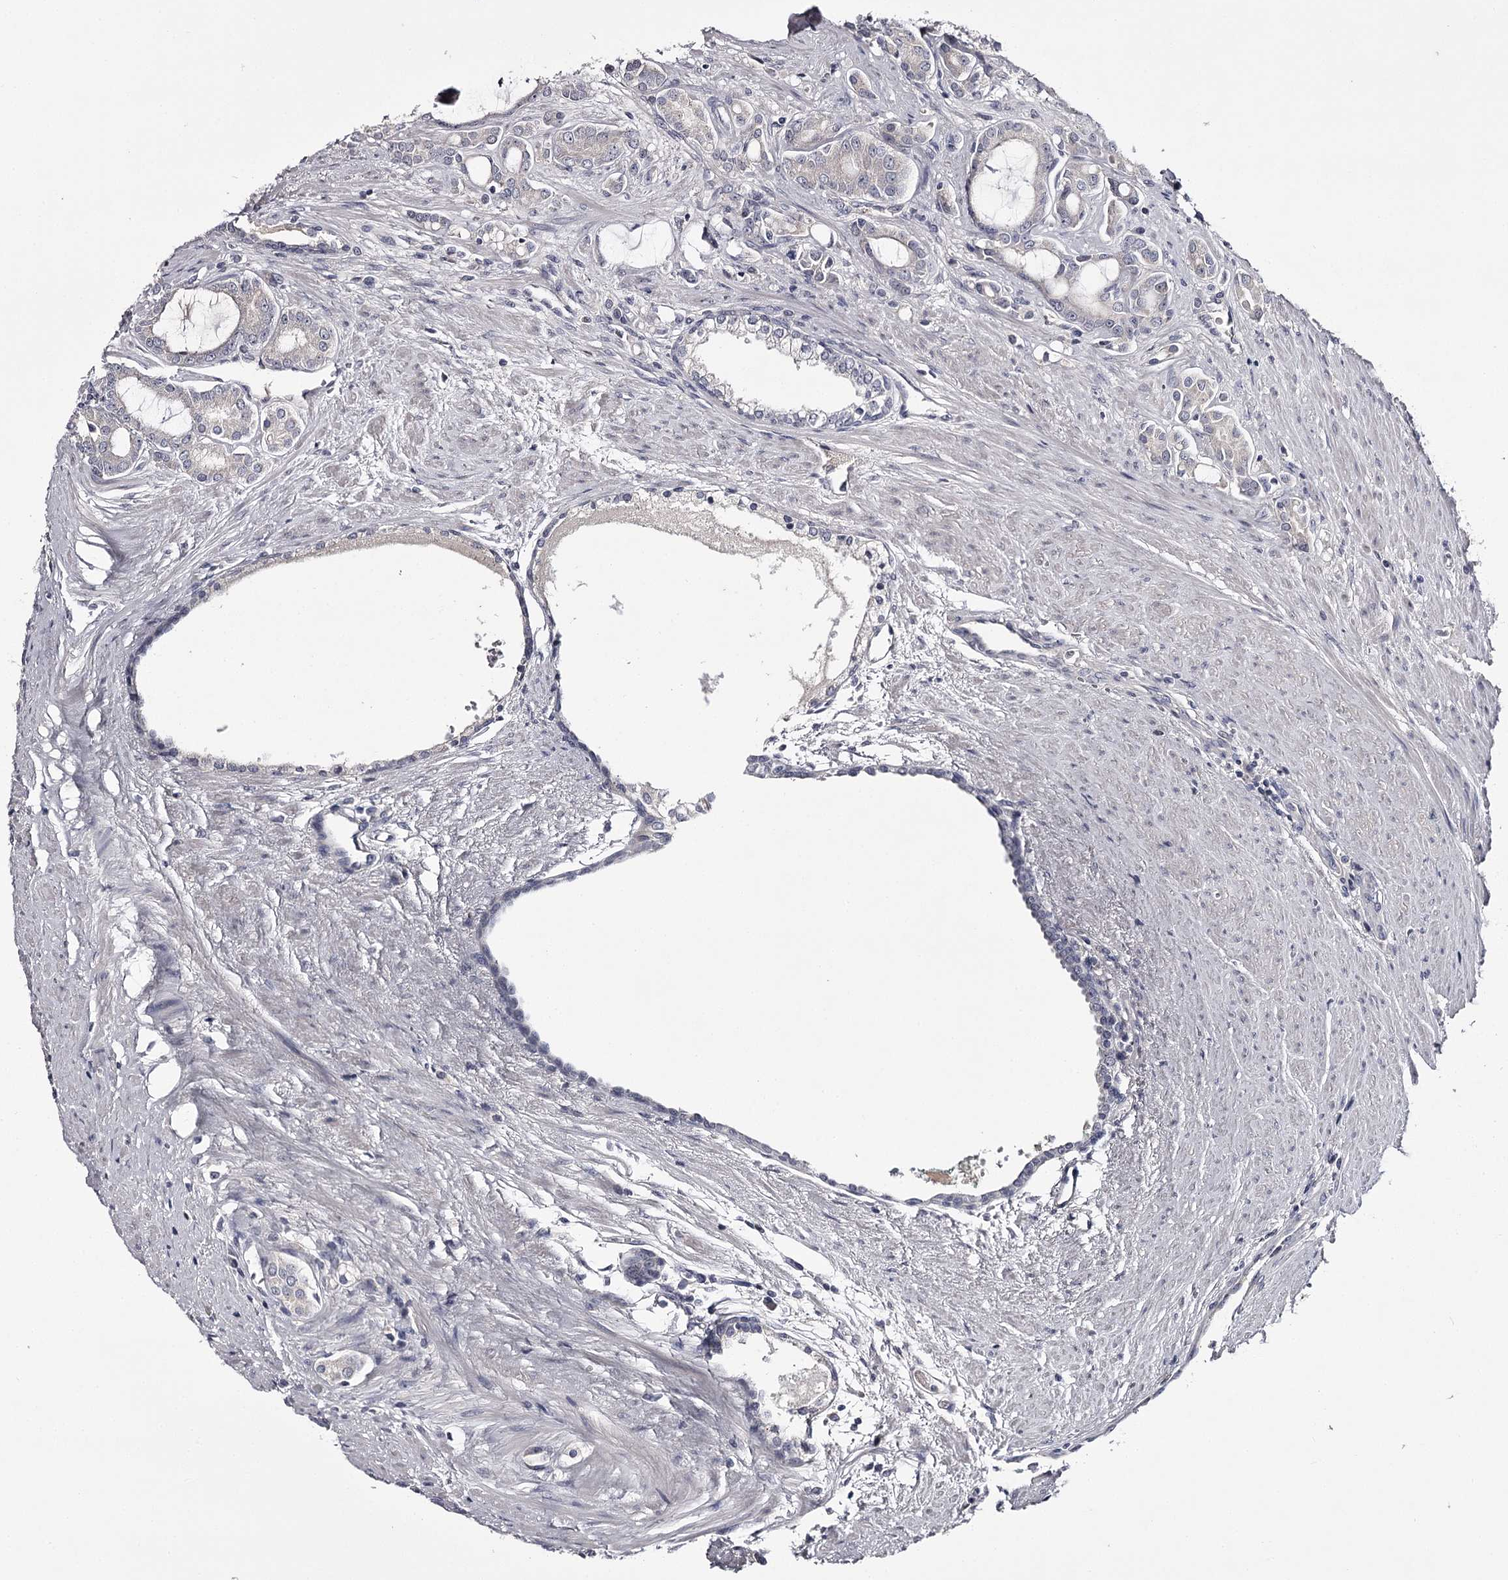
{"staining": {"intensity": "negative", "quantity": "none", "location": "none"}, "tissue": "prostate cancer", "cell_type": "Tumor cells", "image_type": "cancer", "snomed": [{"axis": "morphology", "description": "Adenocarcinoma, High grade"}, {"axis": "topography", "description": "Prostate"}], "caption": "Adenocarcinoma (high-grade) (prostate) was stained to show a protein in brown. There is no significant expression in tumor cells.", "gene": "PRM2", "patient": {"sex": "male", "age": 72}}